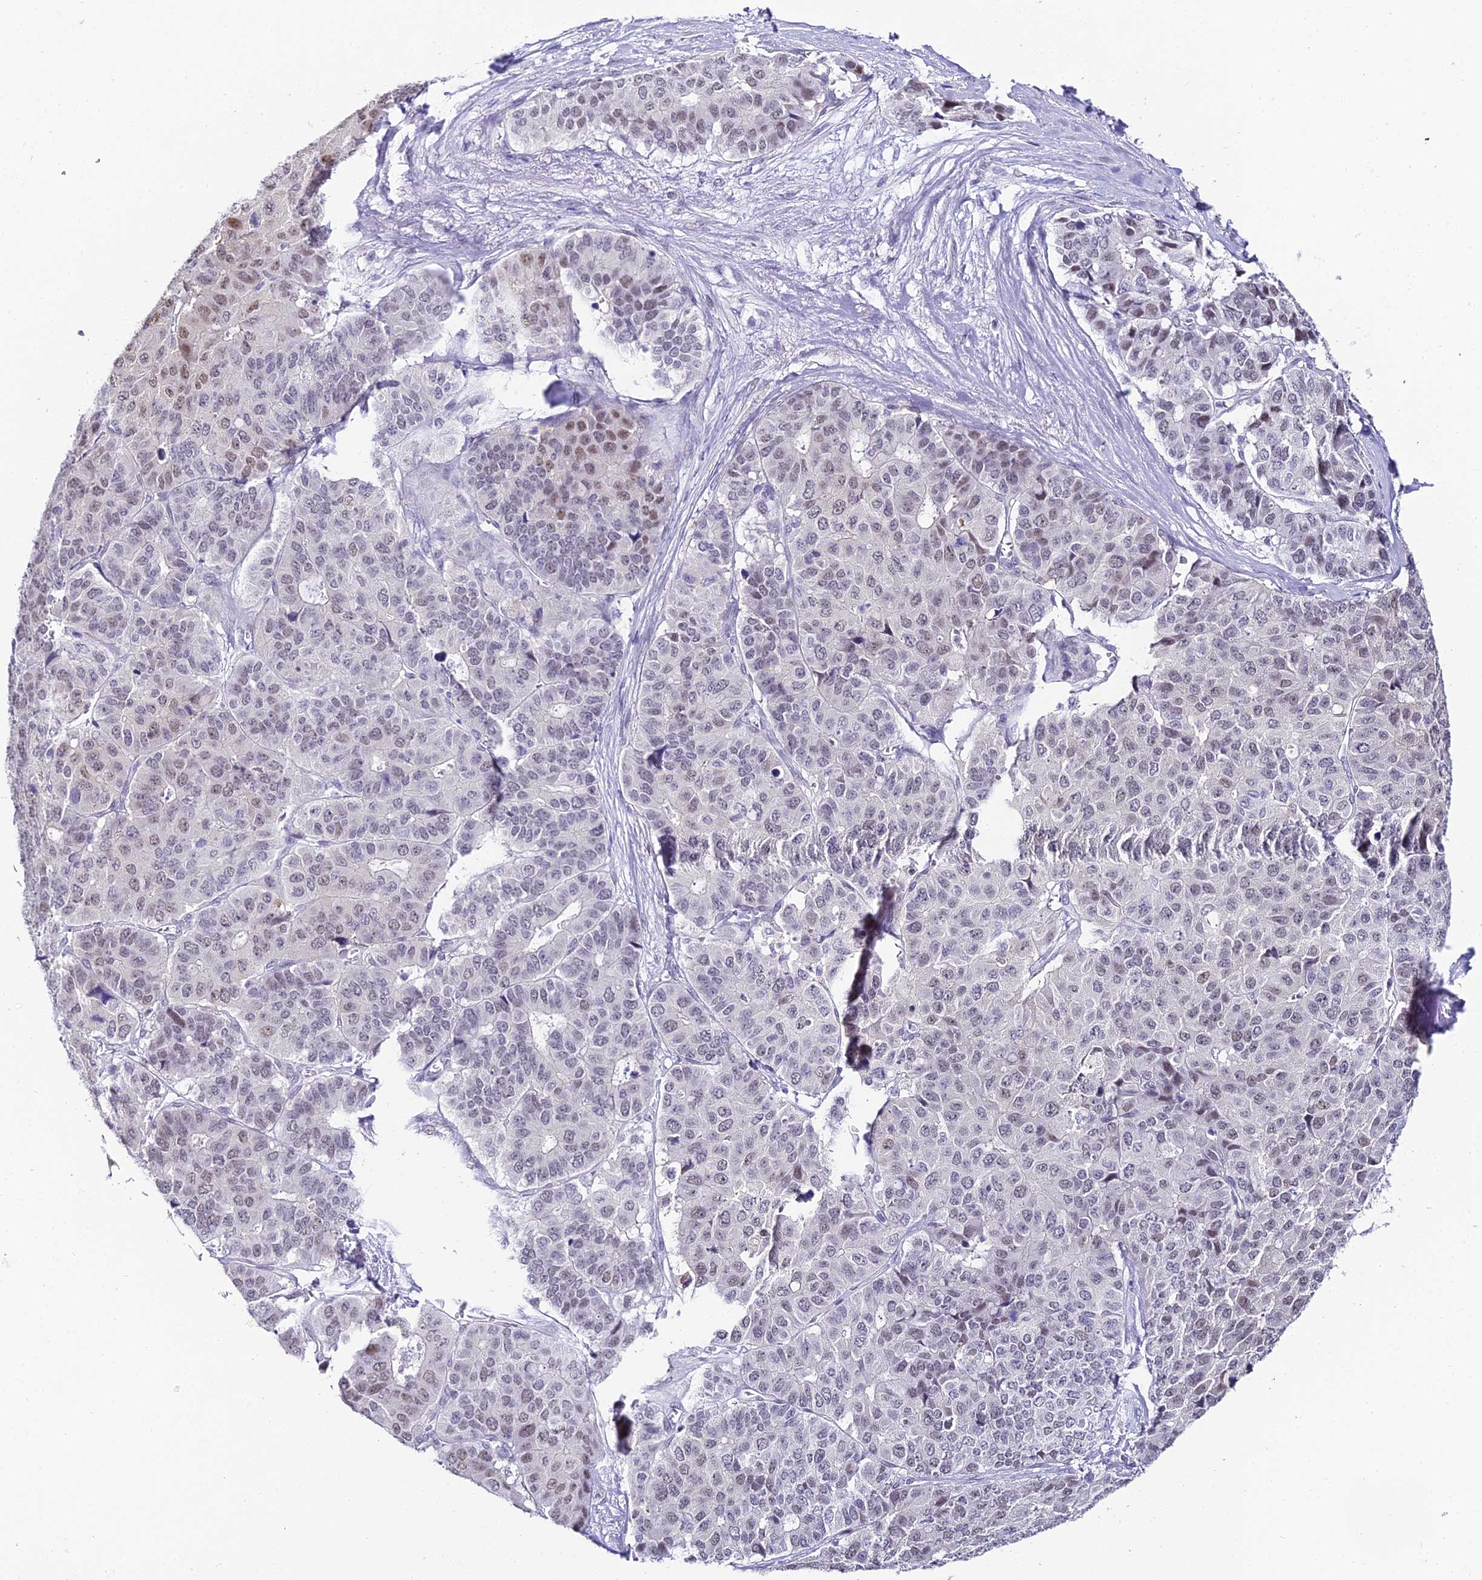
{"staining": {"intensity": "weak", "quantity": "25%-75%", "location": "nuclear"}, "tissue": "pancreatic cancer", "cell_type": "Tumor cells", "image_type": "cancer", "snomed": [{"axis": "morphology", "description": "Adenocarcinoma, NOS"}, {"axis": "topography", "description": "Pancreas"}], "caption": "Human pancreatic adenocarcinoma stained with a protein marker demonstrates weak staining in tumor cells.", "gene": "ABHD14A-ACY1", "patient": {"sex": "male", "age": 50}}